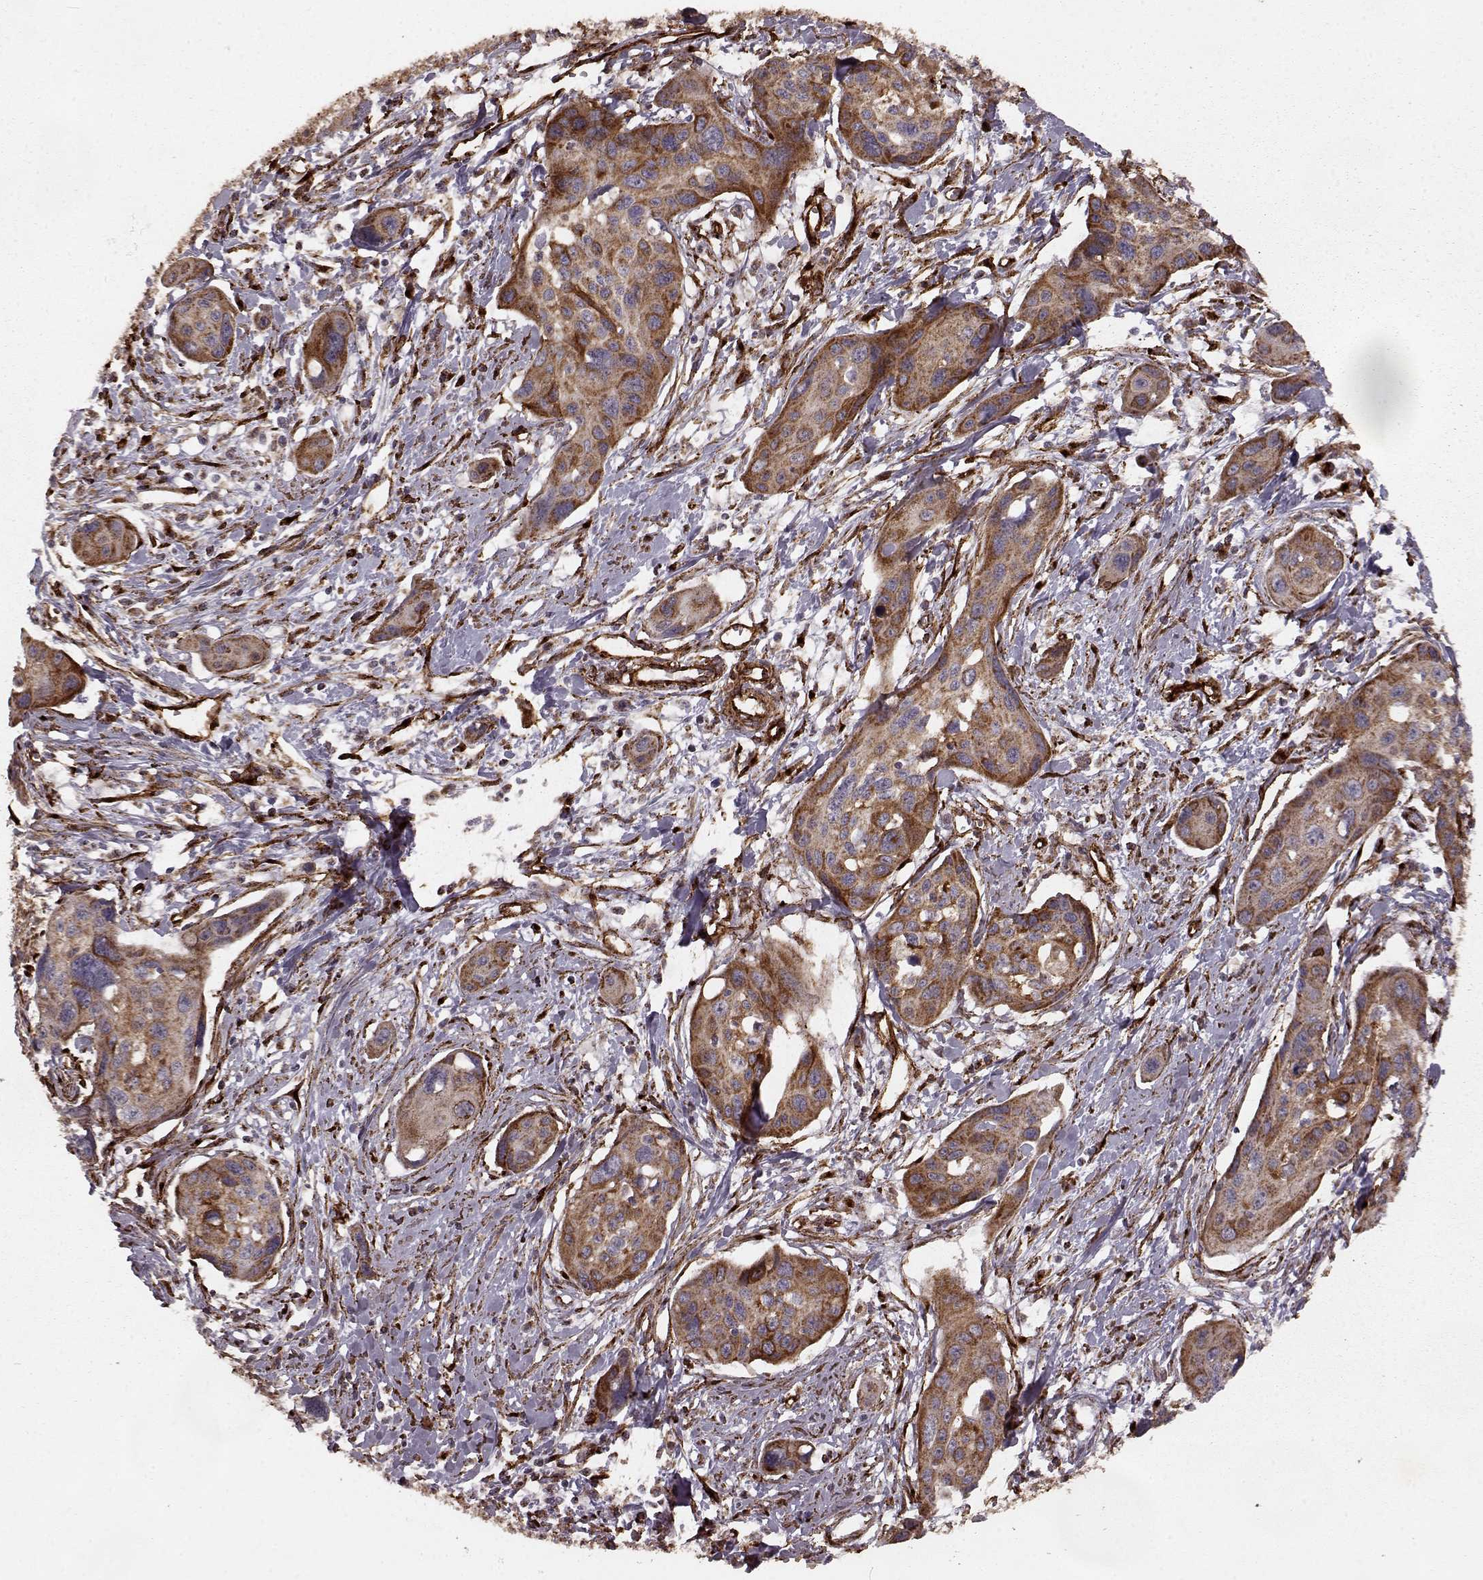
{"staining": {"intensity": "moderate", "quantity": ">75%", "location": "cytoplasmic/membranous"}, "tissue": "cervical cancer", "cell_type": "Tumor cells", "image_type": "cancer", "snomed": [{"axis": "morphology", "description": "Squamous cell carcinoma, NOS"}, {"axis": "topography", "description": "Cervix"}], "caption": "A medium amount of moderate cytoplasmic/membranous staining is appreciated in about >75% of tumor cells in cervical squamous cell carcinoma tissue.", "gene": "FXN", "patient": {"sex": "female", "age": 31}}